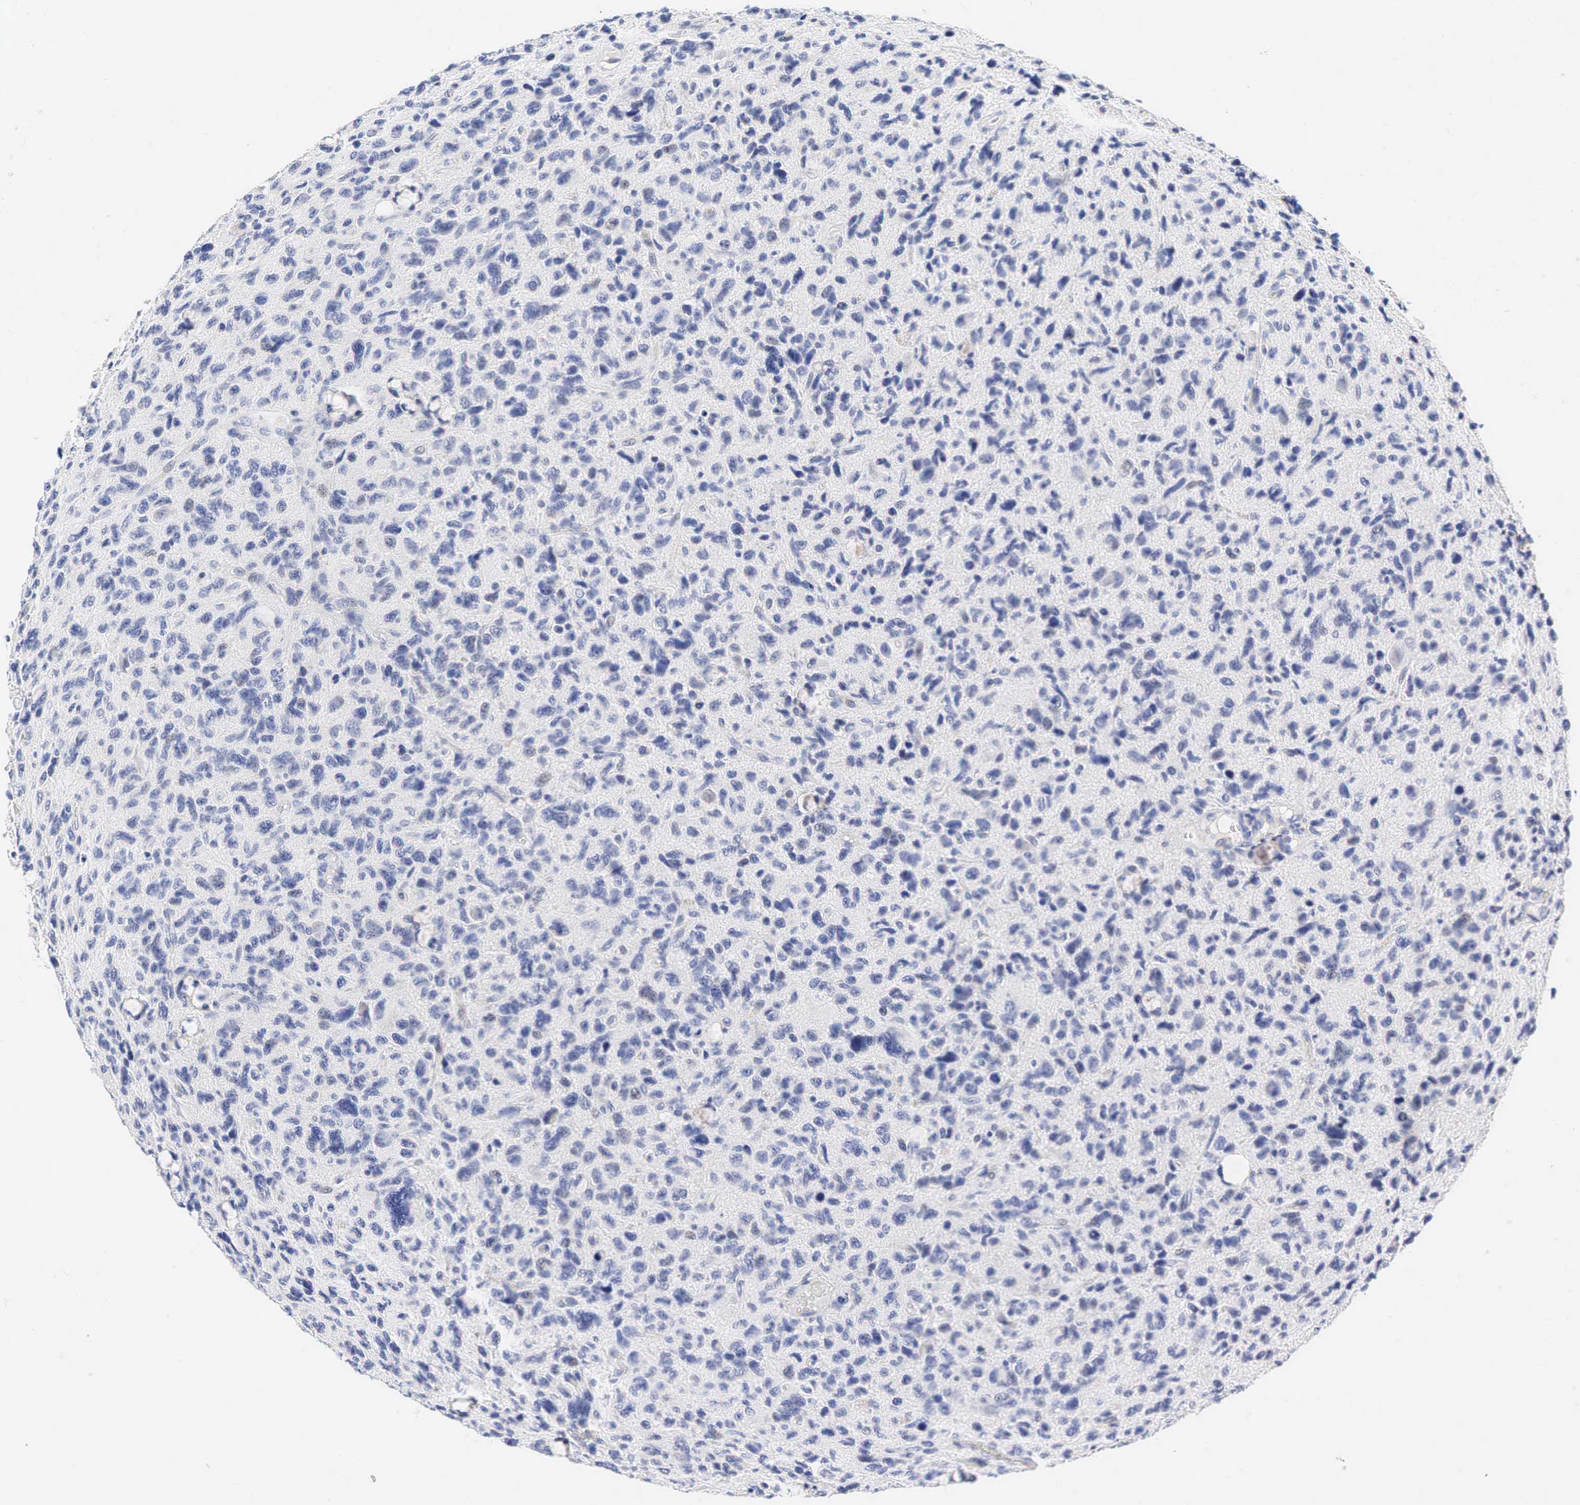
{"staining": {"intensity": "negative", "quantity": "none", "location": "none"}, "tissue": "glioma", "cell_type": "Tumor cells", "image_type": "cancer", "snomed": [{"axis": "morphology", "description": "Glioma, malignant, High grade"}, {"axis": "topography", "description": "Brain"}], "caption": "There is no significant expression in tumor cells of malignant glioma (high-grade).", "gene": "AR", "patient": {"sex": "female", "age": 60}}